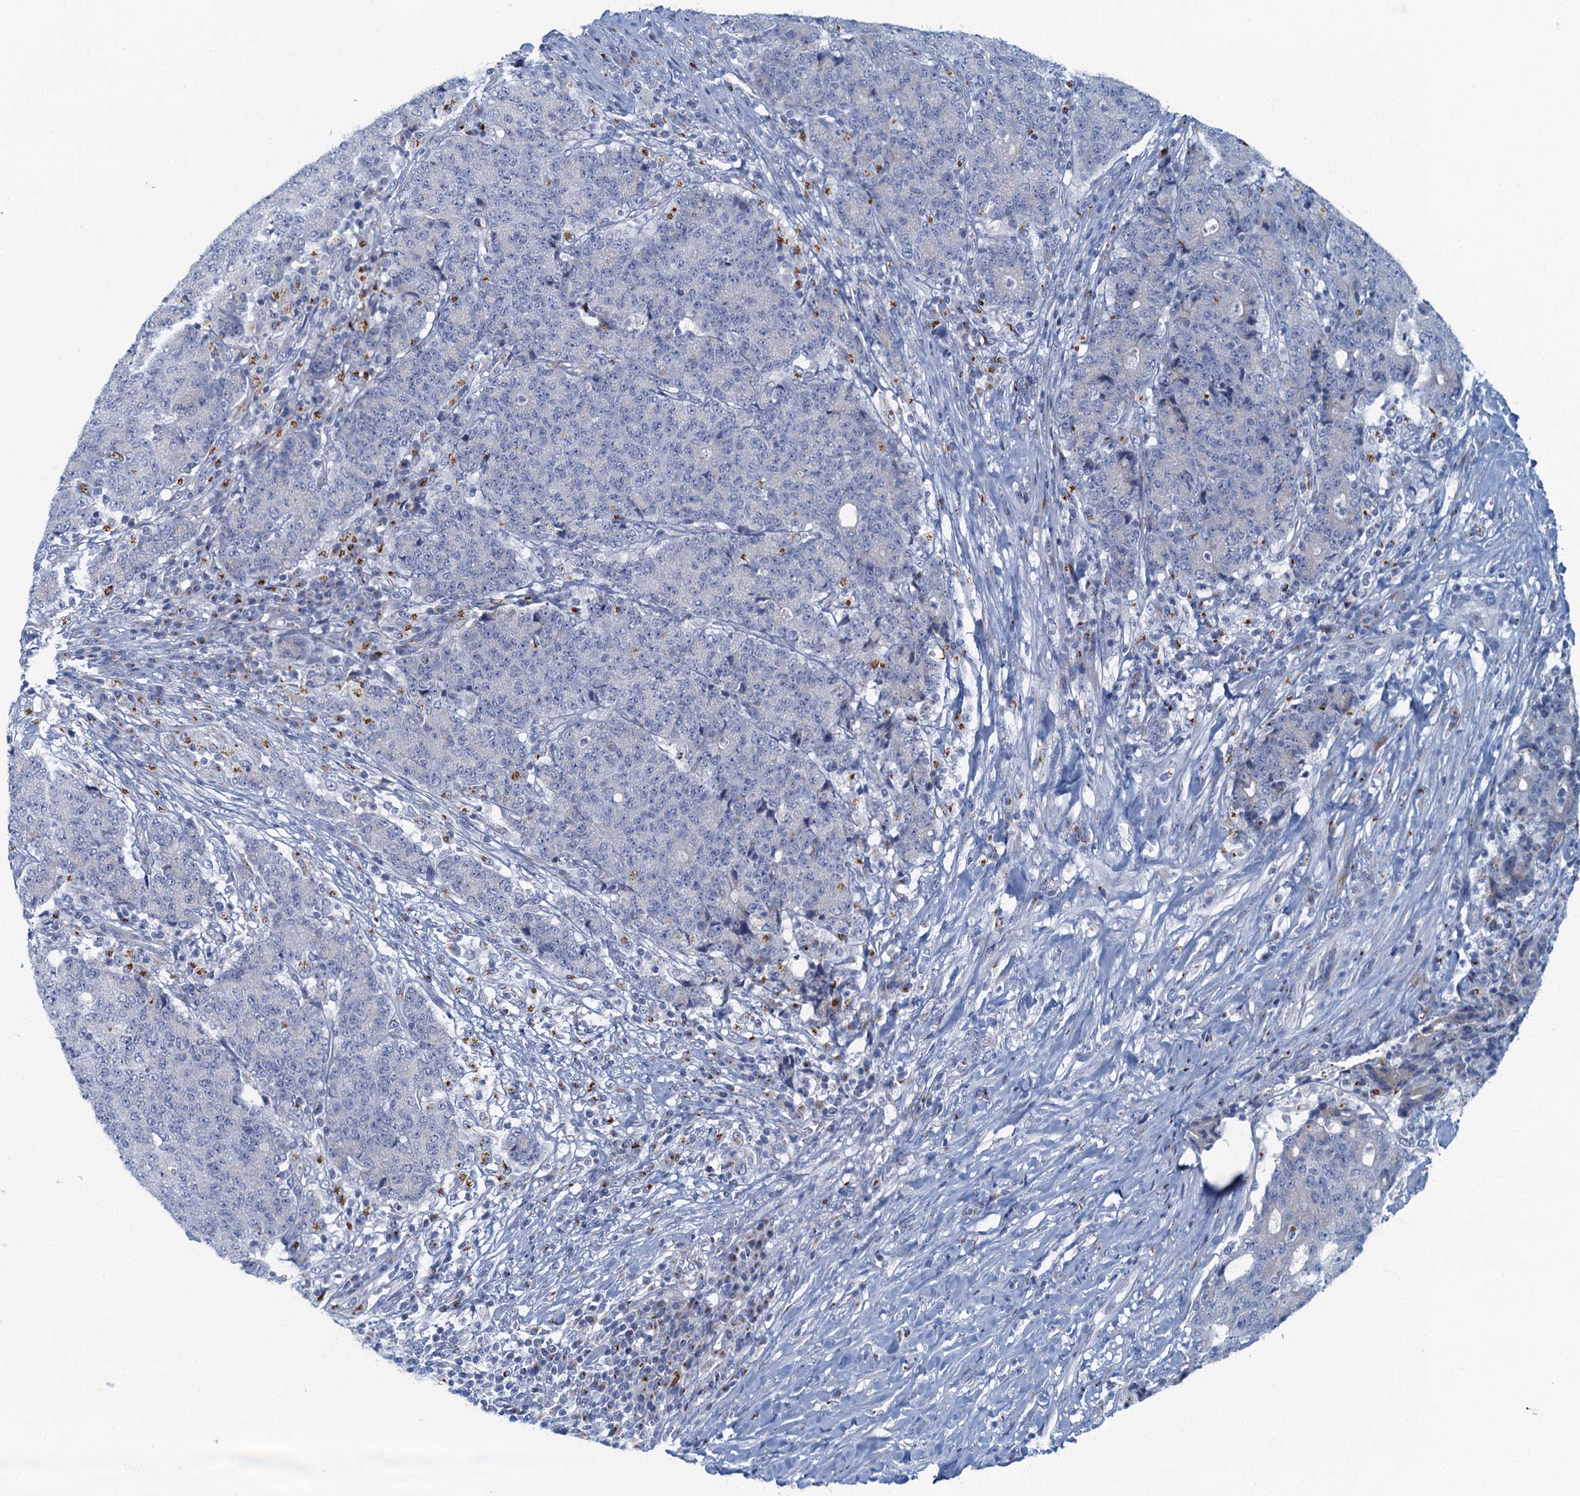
{"staining": {"intensity": "negative", "quantity": "none", "location": "none"}, "tissue": "colorectal cancer", "cell_type": "Tumor cells", "image_type": "cancer", "snomed": [{"axis": "morphology", "description": "Adenocarcinoma, NOS"}, {"axis": "topography", "description": "Colon"}], "caption": "Immunohistochemical staining of colorectal cancer exhibits no significant positivity in tumor cells.", "gene": "LYPD3", "patient": {"sex": "female", "age": 75}}